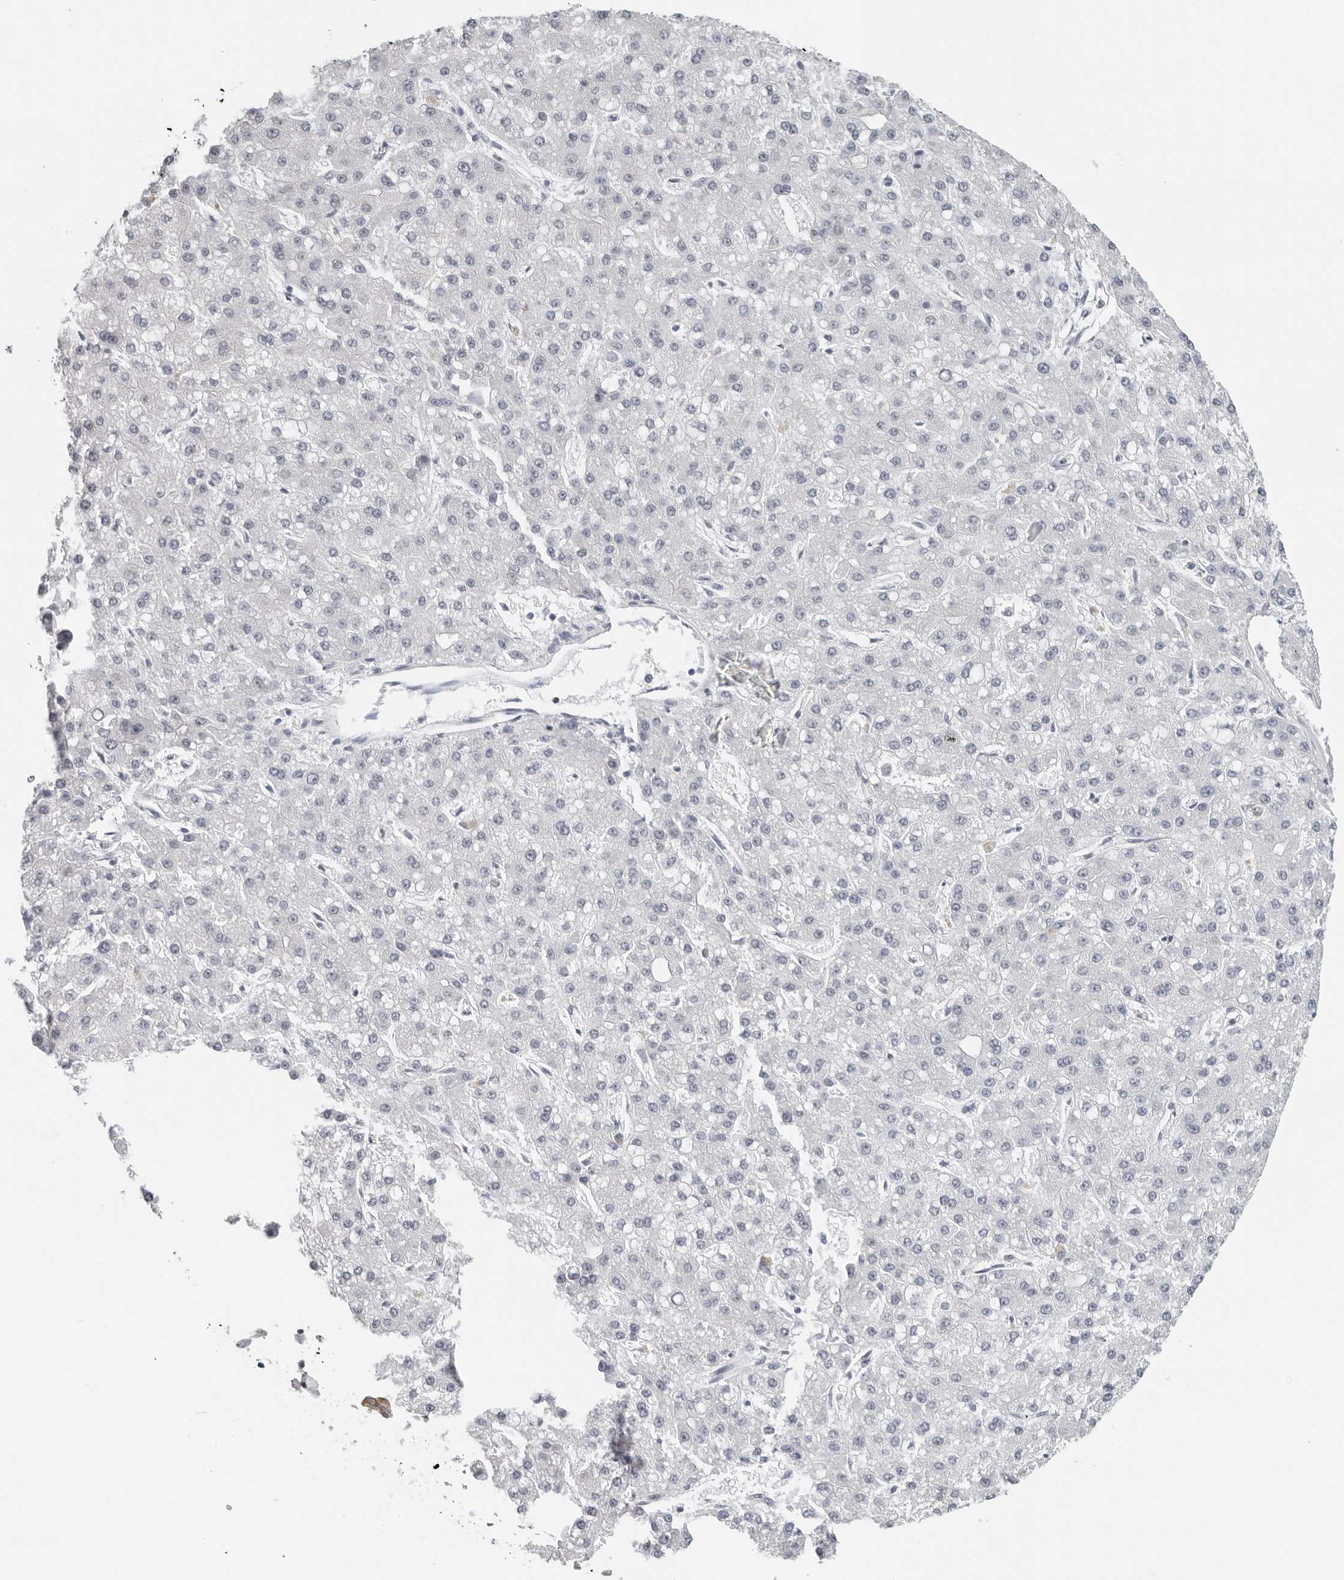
{"staining": {"intensity": "negative", "quantity": "none", "location": "none"}, "tissue": "liver cancer", "cell_type": "Tumor cells", "image_type": "cancer", "snomed": [{"axis": "morphology", "description": "Carcinoma, Hepatocellular, NOS"}, {"axis": "topography", "description": "Liver"}], "caption": "A micrograph of liver cancer (hepatocellular carcinoma) stained for a protein reveals no brown staining in tumor cells. The staining was performed using DAB (3,3'-diaminobenzidine) to visualize the protein expression in brown, while the nuclei were stained in blue with hematoxylin (Magnification: 20x).", "gene": "FLG2", "patient": {"sex": "male", "age": 67}}